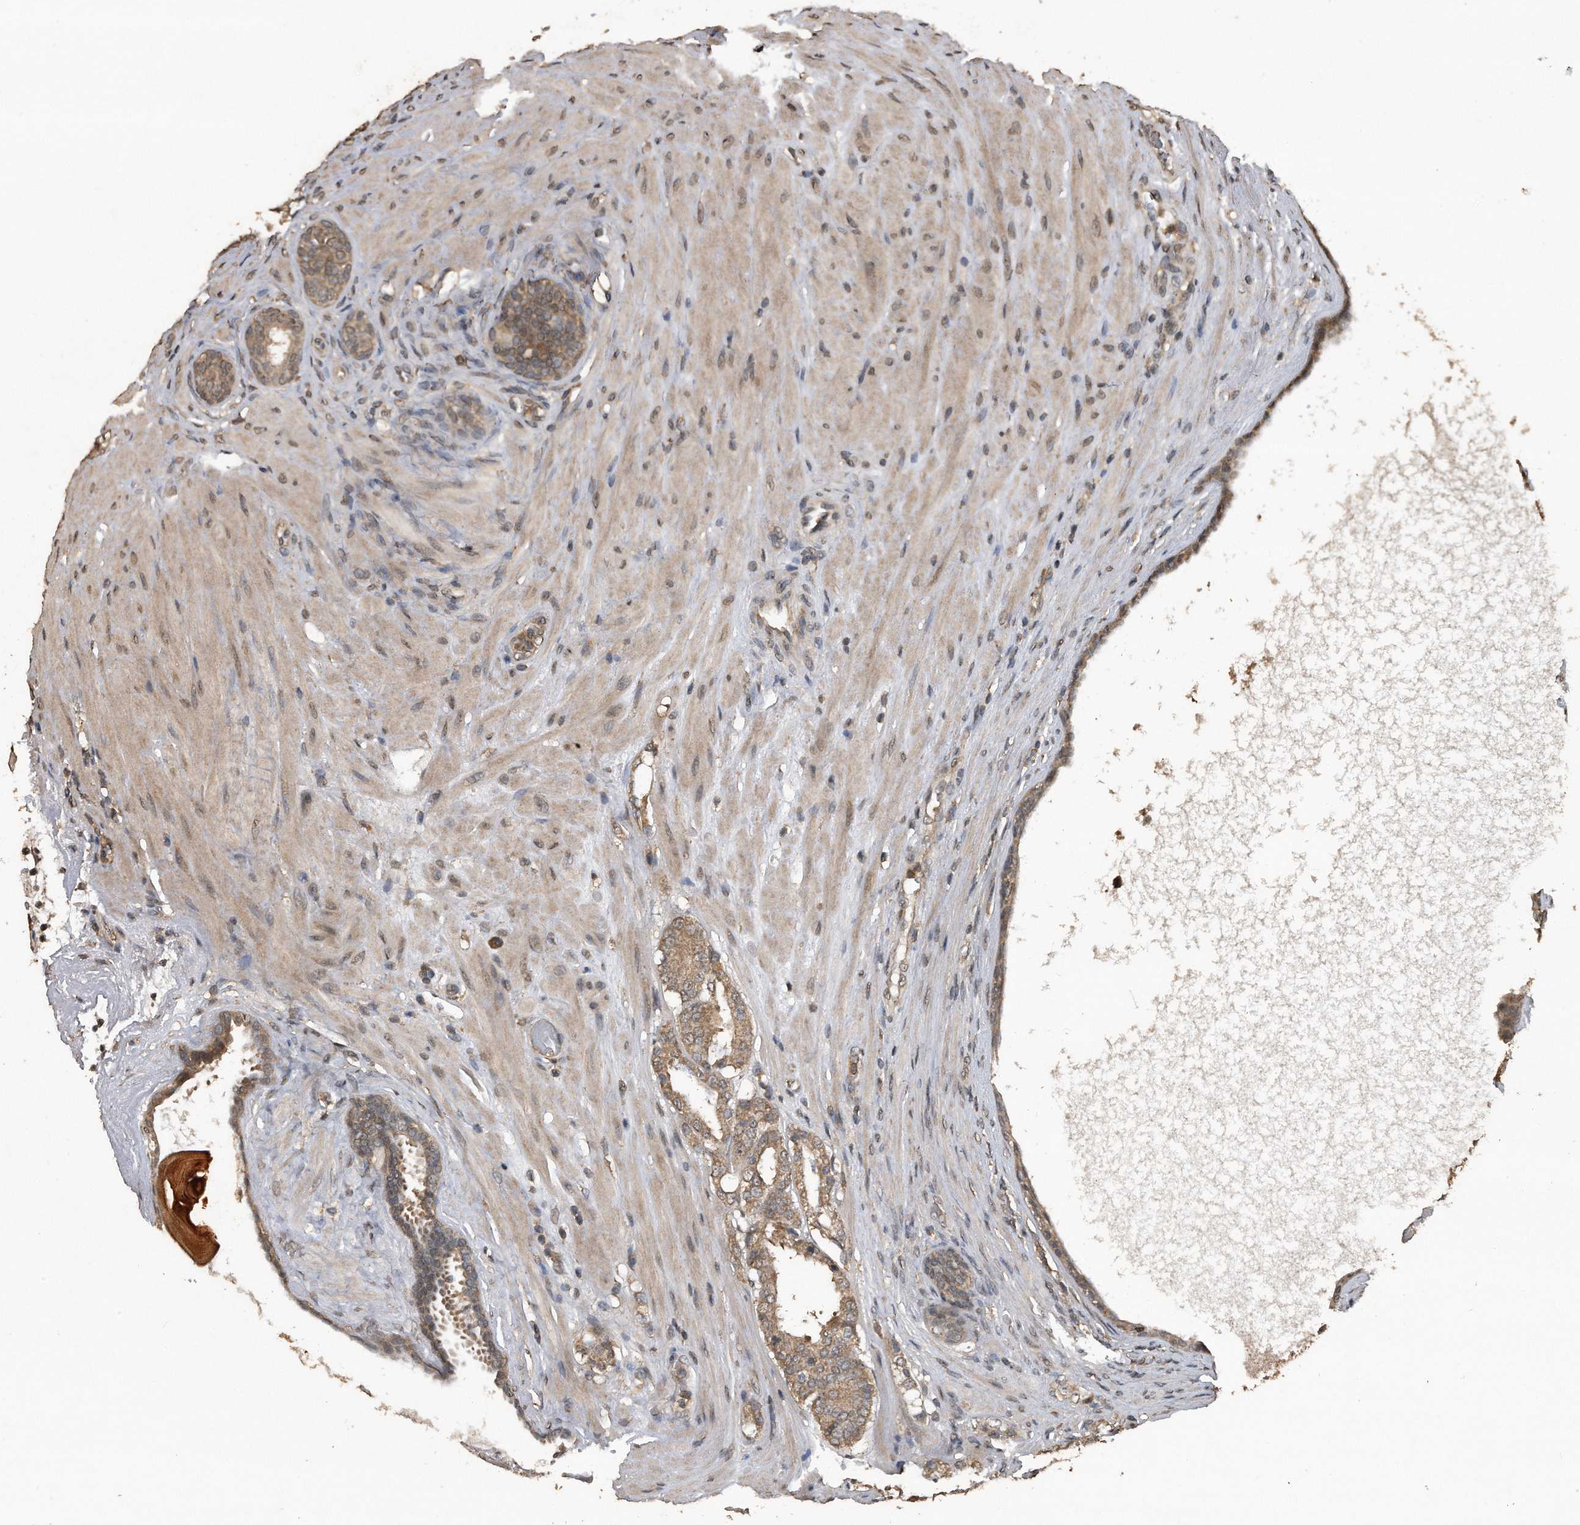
{"staining": {"intensity": "moderate", "quantity": ">75%", "location": "cytoplasmic/membranous"}, "tissue": "prostate cancer", "cell_type": "Tumor cells", "image_type": "cancer", "snomed": [{"axis": "morphology", "description": "Adenocarcinoma, Low grade"}, {"axis": "topography", "description": "Prostate"}], "caption": "Immunohistochemical staining of human adenocarcinoma (low-grade) (prostate) exhibits medium levels of moderate cytoplasmic/membranous protein positivity in approximately >75% of tumor cells.", "gene": "CRYZL1", "patient": {"sex": "male", "age": 69}}